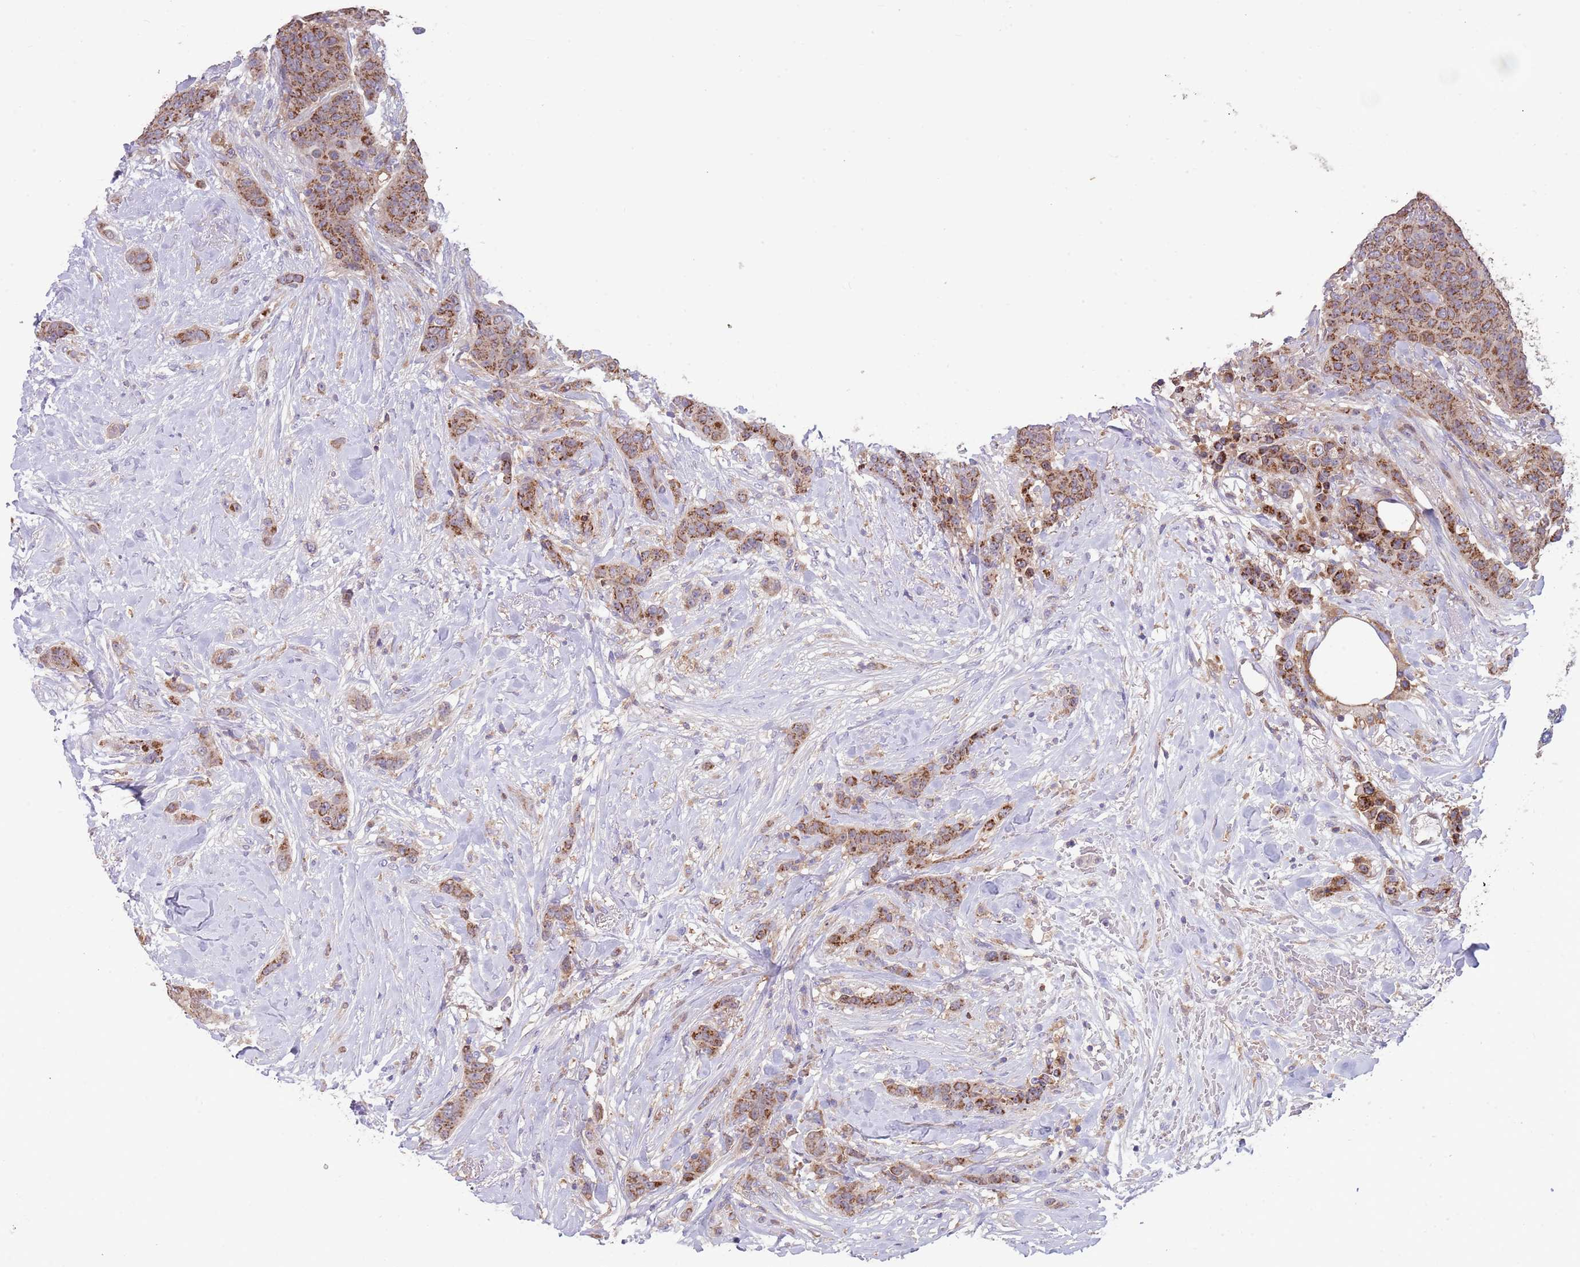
{"staining": {"intensity": "moderate", "quantity": ">75%", "location": "cytoplasmic/membranous"}, "tissue": "breast cancer", "cell_type": "Tumor cells", "image_type": "cancer", "snomed": [{"axis": "morphology", "description": "Duct carcinoma"}, {"axis": "topography", "description": "Breast"}], "caption": "Immunohistochemistry (IHC) of breast cancer (invasive ductal carcinoma) displays medium levels of moderate cytoplasmic/membranous staining in approximately >75% of tumor cells.", "gene": "DDT", "patient": {"sex": "female", "age": 40}}